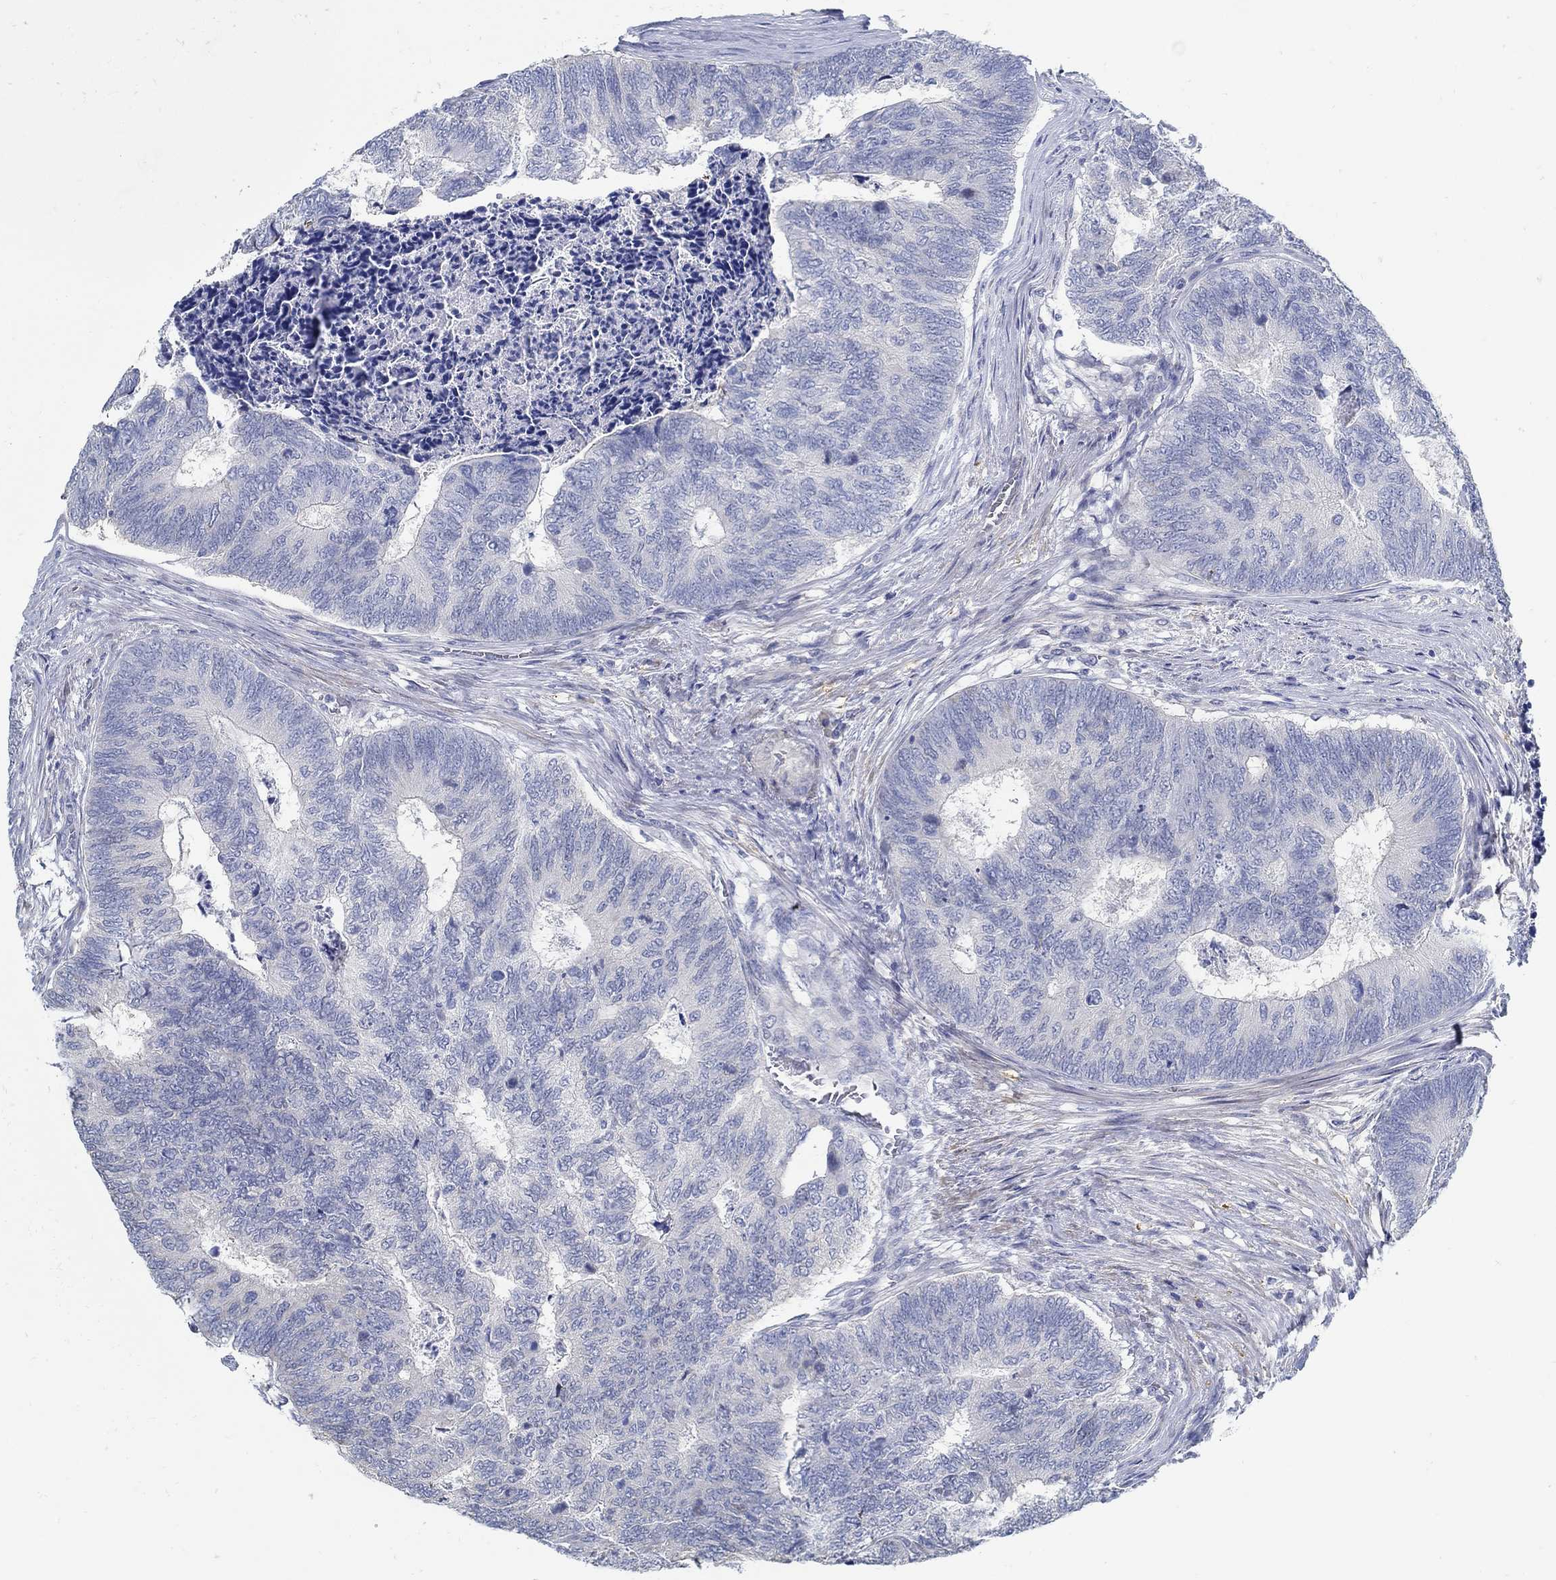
{"staining": {"intensity": "negative", "quantity": "none", "location": "none"}, "tissue": "colorectal cancer", "cell_type": "Tumor cells", "image_type": "cancer", "snomed": [{"axis": "morphology", "description": "Adenocarcinoma, NOS"}, {"axis": "topography", "description": "Colon"}], "caption": "The histopathology image reveals no staining of tumor cells in colorectal cancer (adenocarcinoma).", "gene": "C15orf39", "patient": {"sex": "female", "age": 67}}